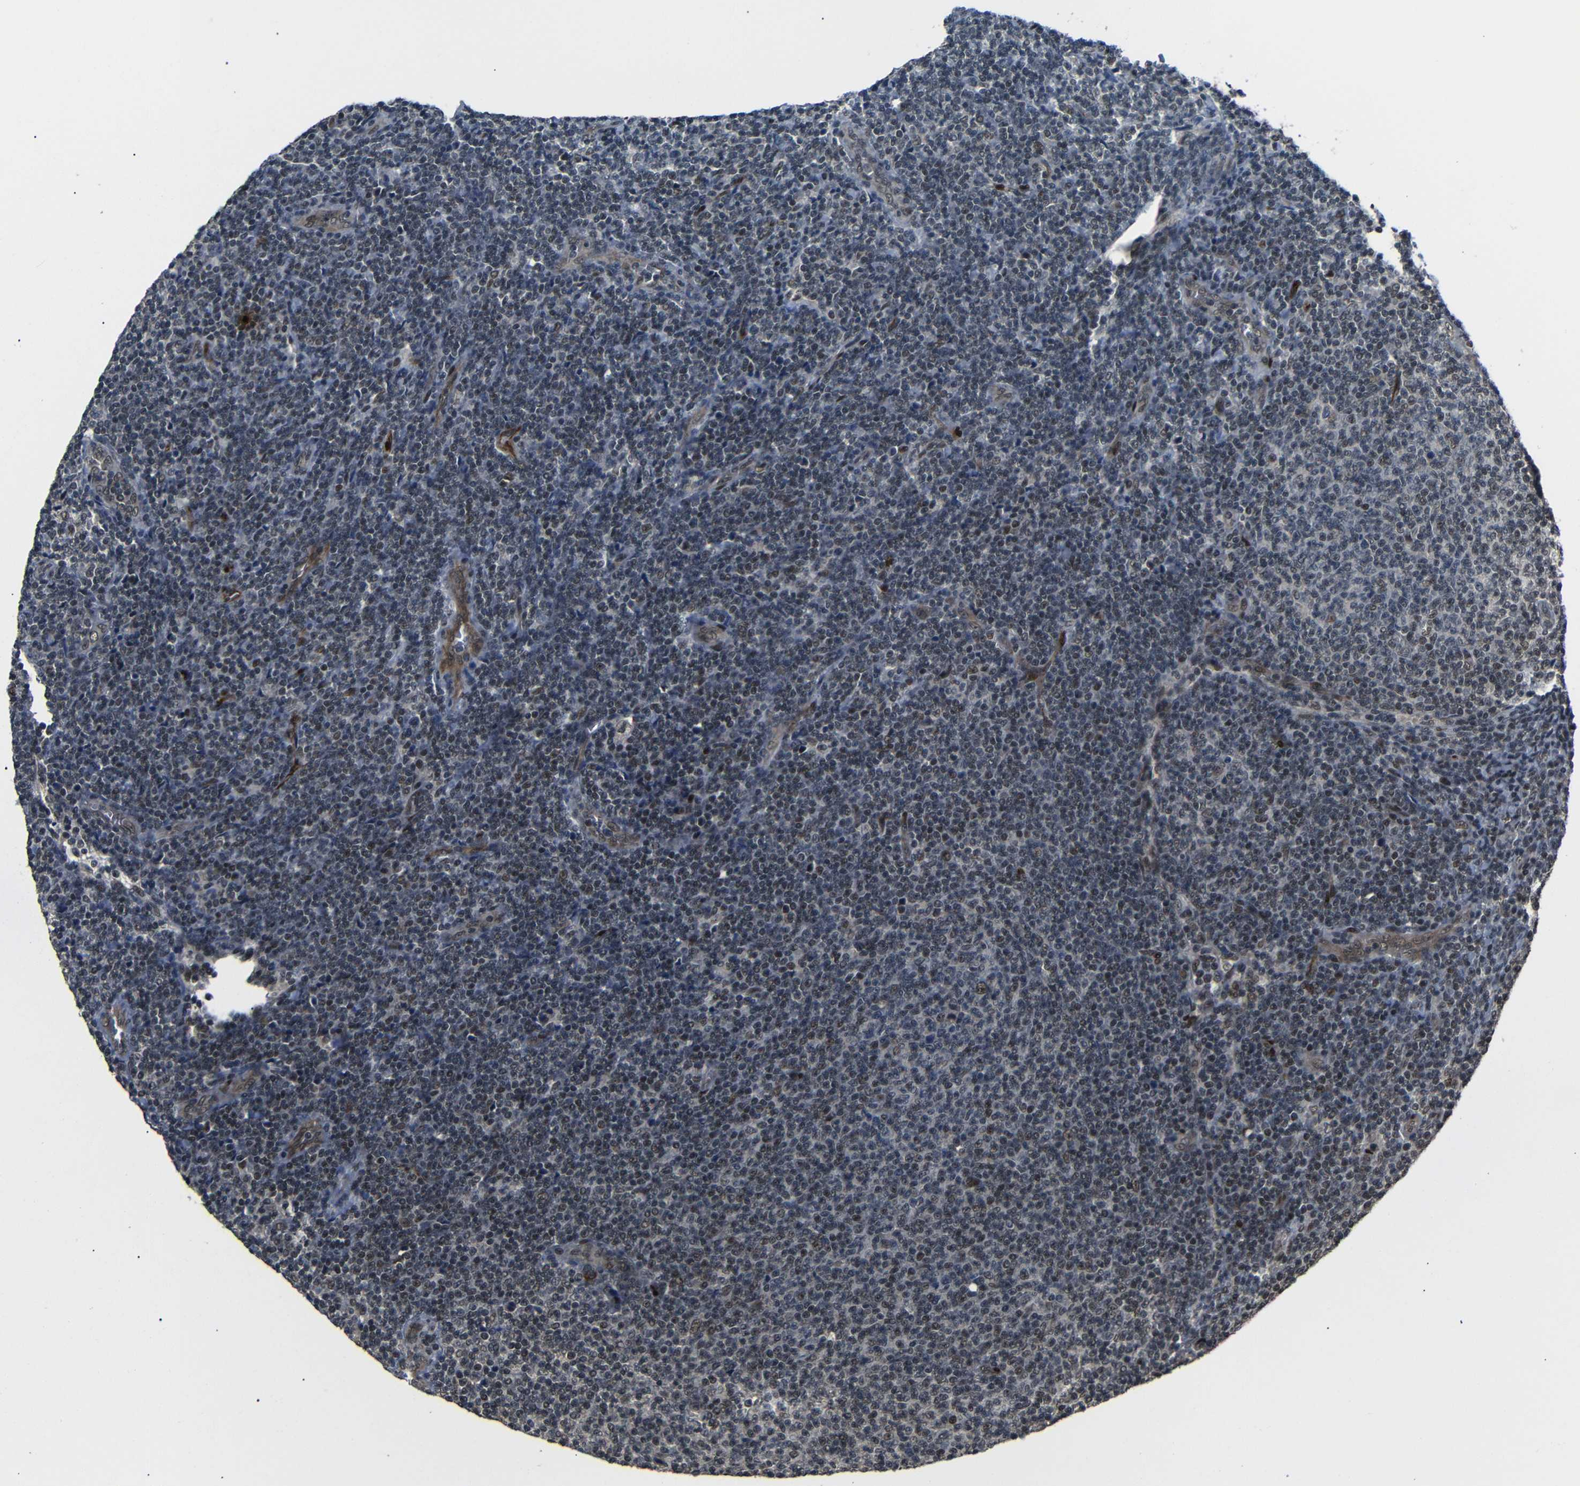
{"staining": {"intensity": "weak", "quantity": "25%-75%", "location": "nuclear"}, "tissue": "lymphoma", "cell_type": "Tumor cells", "image_type": "cancer", "snomed": [{"axis": "morphology", "description": "Malignant lymphoma, non-Hodgkin's type, Low grade"}, {"axis": "topography", "description": "Lymph node"}], "caption": "This photomicrograph demonstrates IHC staining of human malignant lymphoma, non-Hodgkin's type (low-grade), with low weak nuclear expression in about 25%-75% of tumor cells.", "gene": "TBX2", "patient": {"sex": "male", "age": 66}}